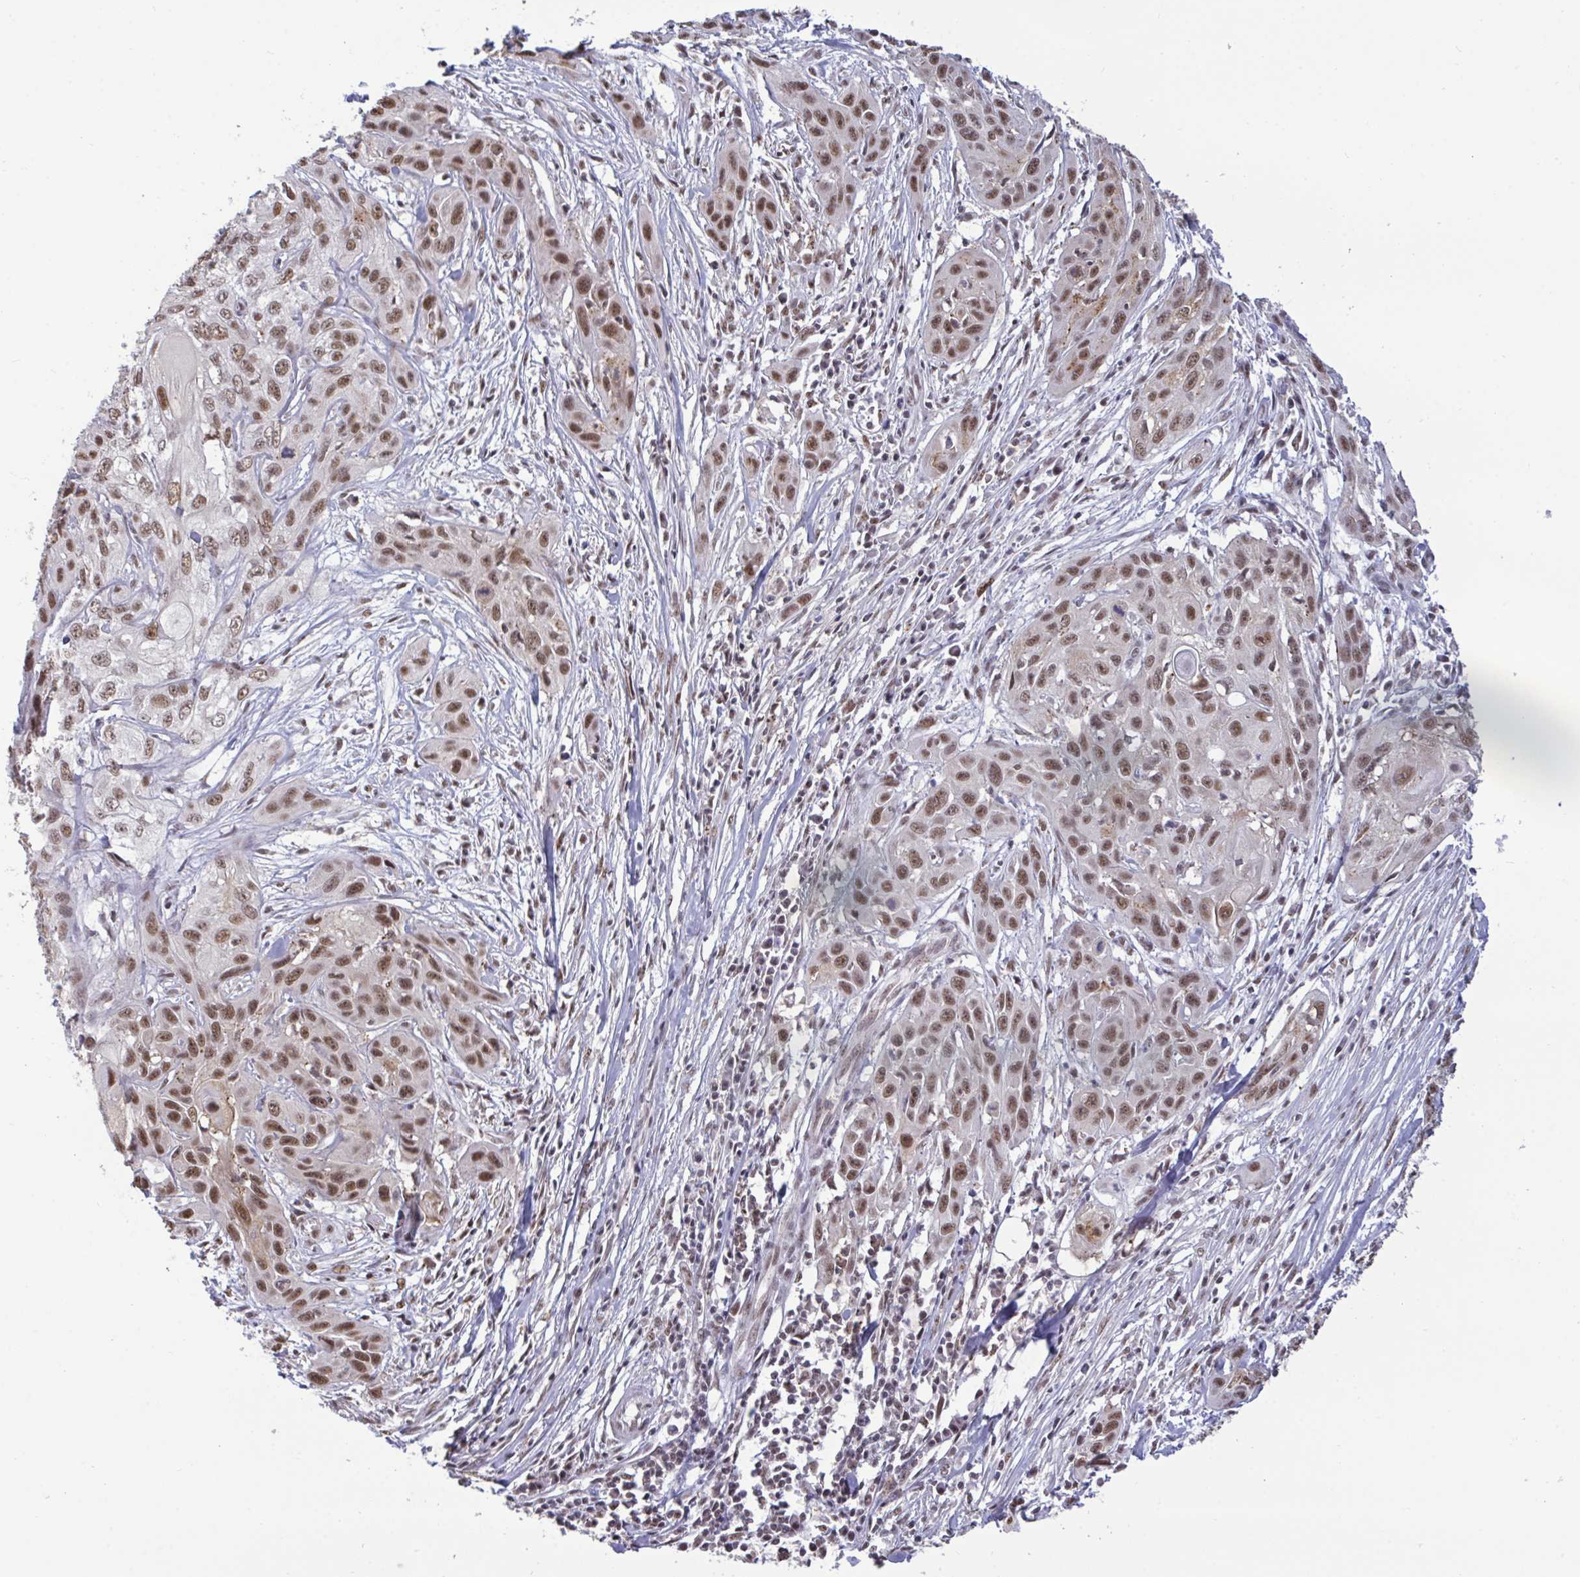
{"staining": {"intensity": "moderate", "quantity": ">75%", "location": "nuclear"}, "tissue": "skin cancer", "cell_type": "Tumor cells", "image_type": "cancer", "snomed": [{"axis": "morphology", "description": "Squamous cell carcinoma, NOS"}, {"axis": "topography", "description": "Skin"}, {"axis": "topography", "description": "Vulva"}], "caption": "A brown stain highlights moderate nuclear staining of a protein in skin cancer tumor cells. The staining is performed using DAB (3,3'-diaminobenzidine) brown chromogen to label protein expression. The nuclei are counter-stained blue using hematoxylin.", "gene": "PUF60", "patient": {"sex": "female", "age": 83}}